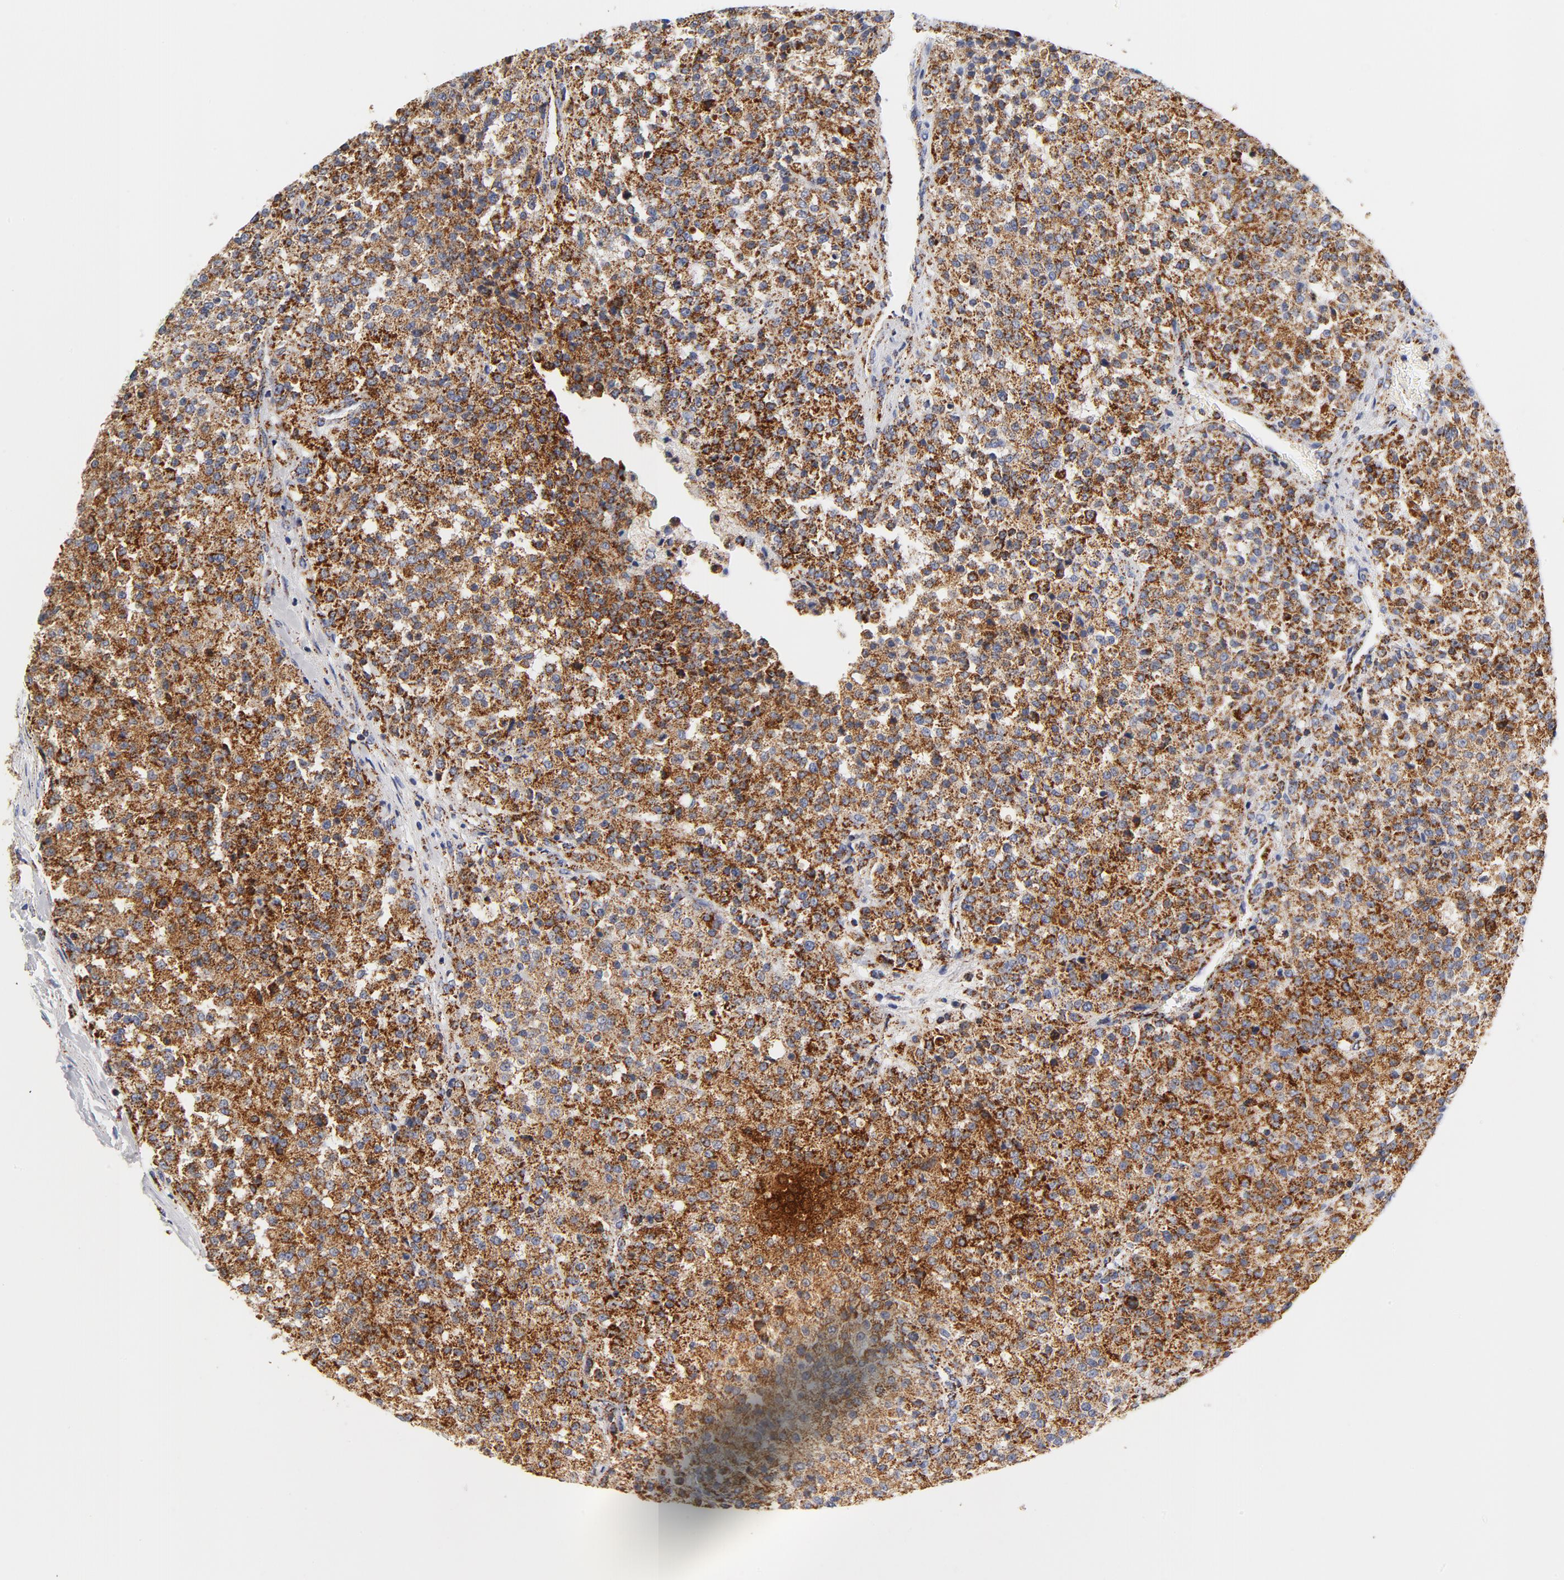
{"staining": {"intensity": "strong", "quantity": ">75%", "location": "cytoplasmic/membranous"}, "tissue": "testis cancer", "cell_type": "Tumor cells", "image_type": "cancer", "snomed": [{"axis": "morphology", "description": "Seminoma, NOS"}, {"axis": "topography", "description": "Testis"}], "caption": "Immunohistochemical staining of human testis cancer (seminoma) shows high levels of strong cytoplasmic/membranous protein expression in approximately >75% of tumor cells.", "gene": "ECHS1", "patient": {"sex": "male", "age": 59}}